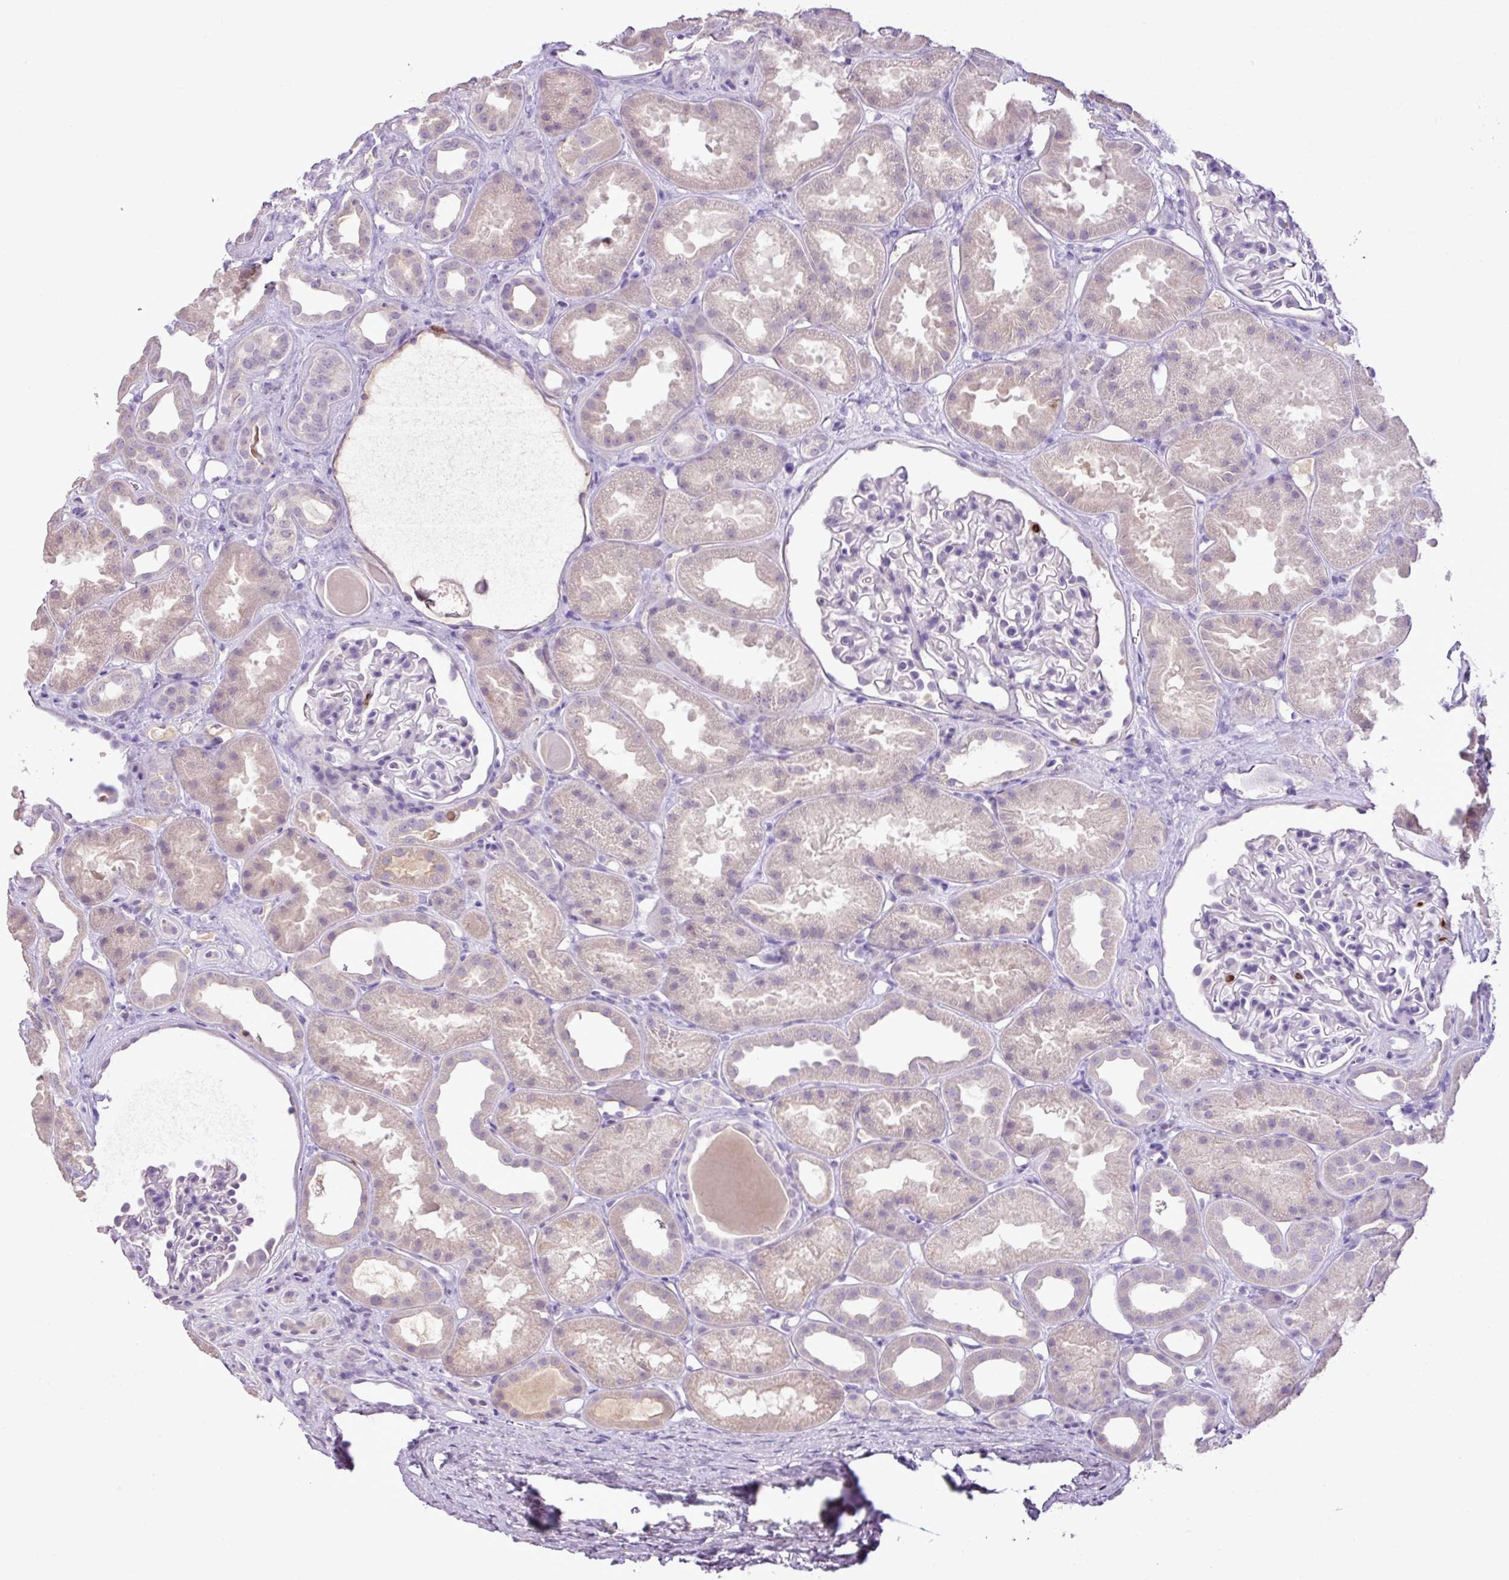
{"staining": {"intensity": "negative", "quantity": "none", "location": "none"}, "tissue": "kidney", "cell_type": "Cells in glomeruli", "image_type": "normal", "snomed": [{"axis": "morphology", "description": "Normal tissue, NOS"}, {"axis": "topography", "description": "Kidney"}], "caption": "This is an immunohistochemistry (IHC) histopathology image of benign kidney. There is no expression in cells in glomeruli.", "gene": "HTR3E", "patient": {"sex": "male", "age": 61}}